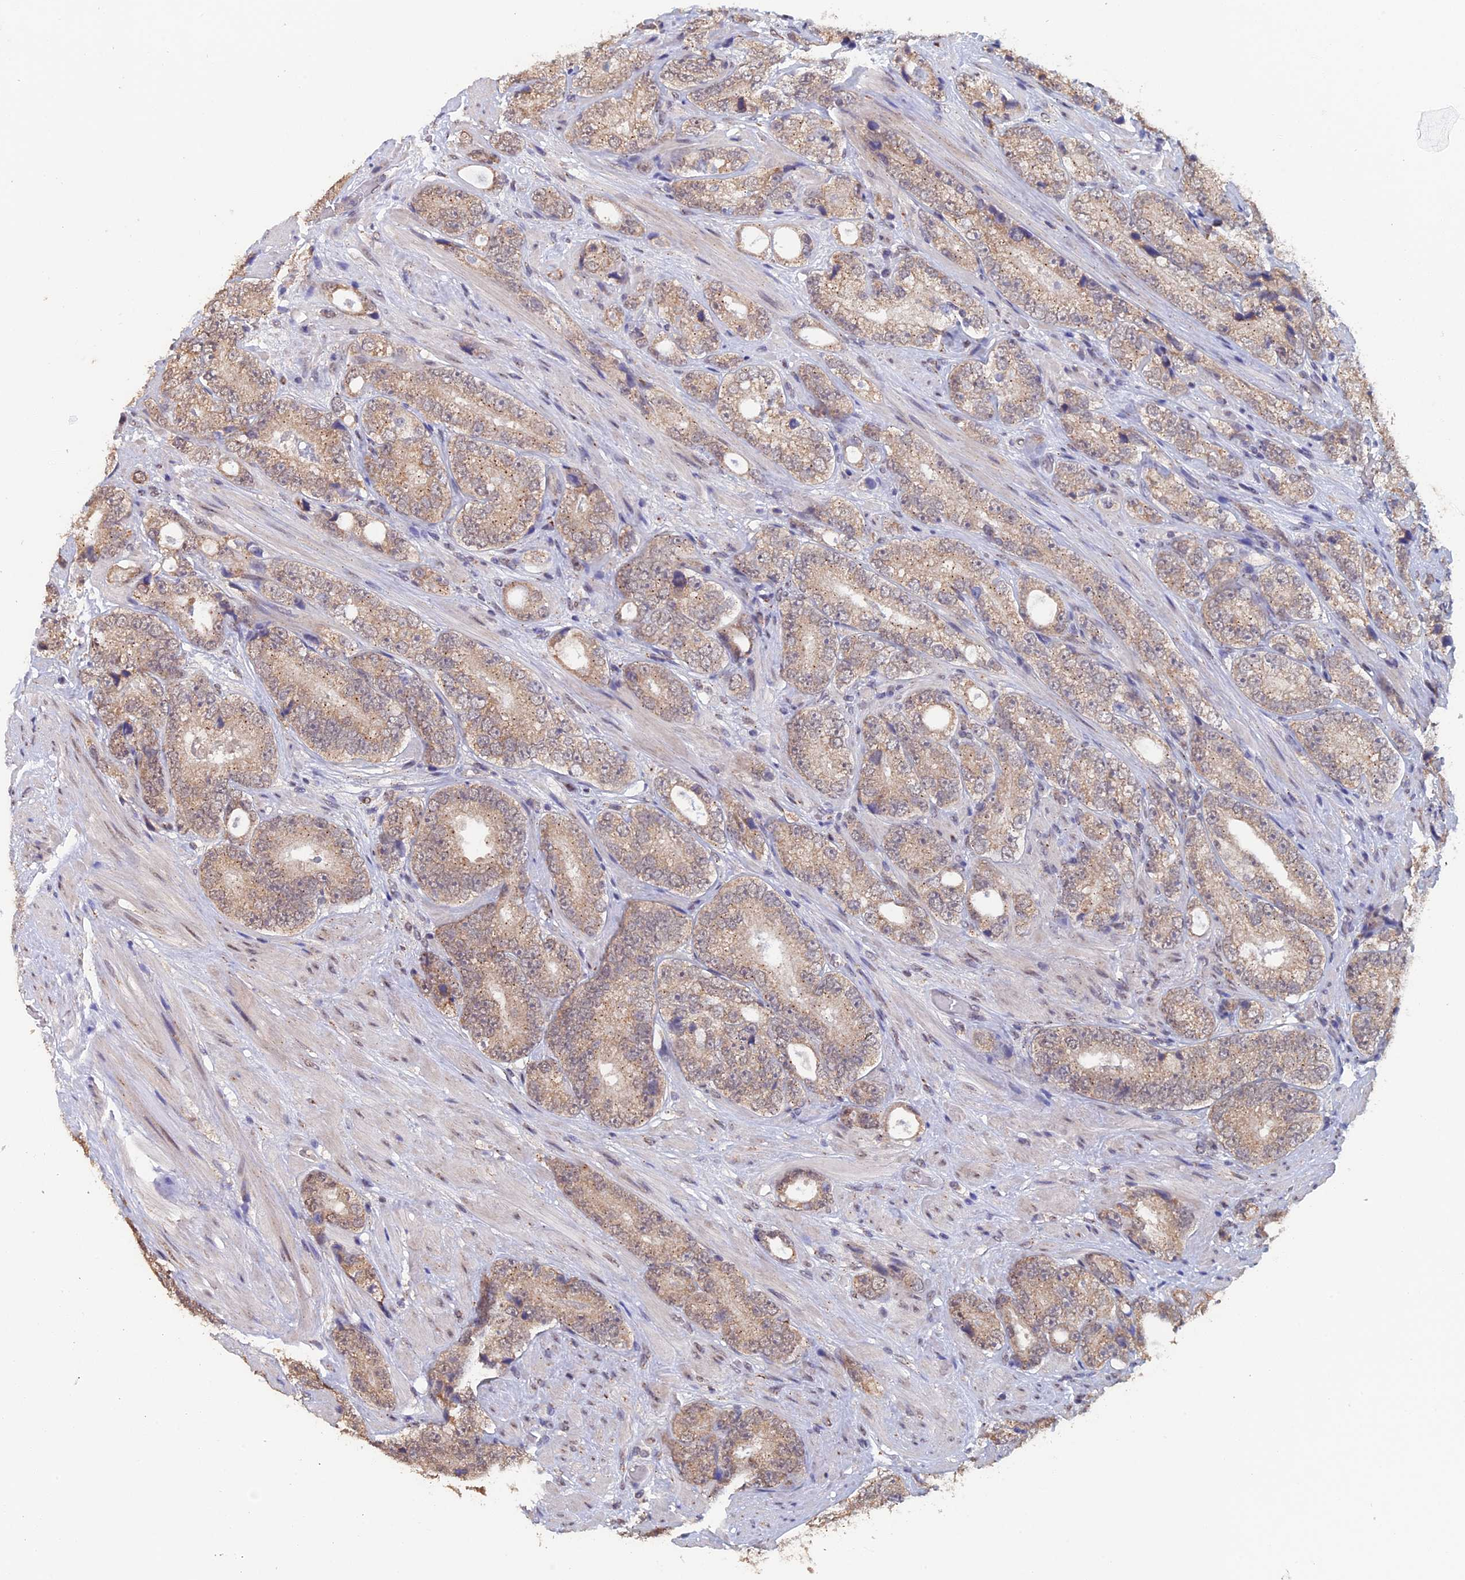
{"staining": {"intensity": "weak", "quantity": ">75%", "location": "cytoplasmic/membranous"}, "tissue": "prostate cancer", "cell_type": "Tumor cells", "image_type": "cancer", "snomed": [{"axis": "morphology", "description": "Adenocarcinoma, High grade"}, {"axis": "topography", "description": "Prostate"}], "caption": "DAB immunohistochemical staining of human high-grade adenocarcinoma (prostate) shows weak cytoplasmic/membranous protein expression in approximately >75% of tumor cells.", "gene": "PIGQ", "patient": {"sex": "male", "age": 56}}